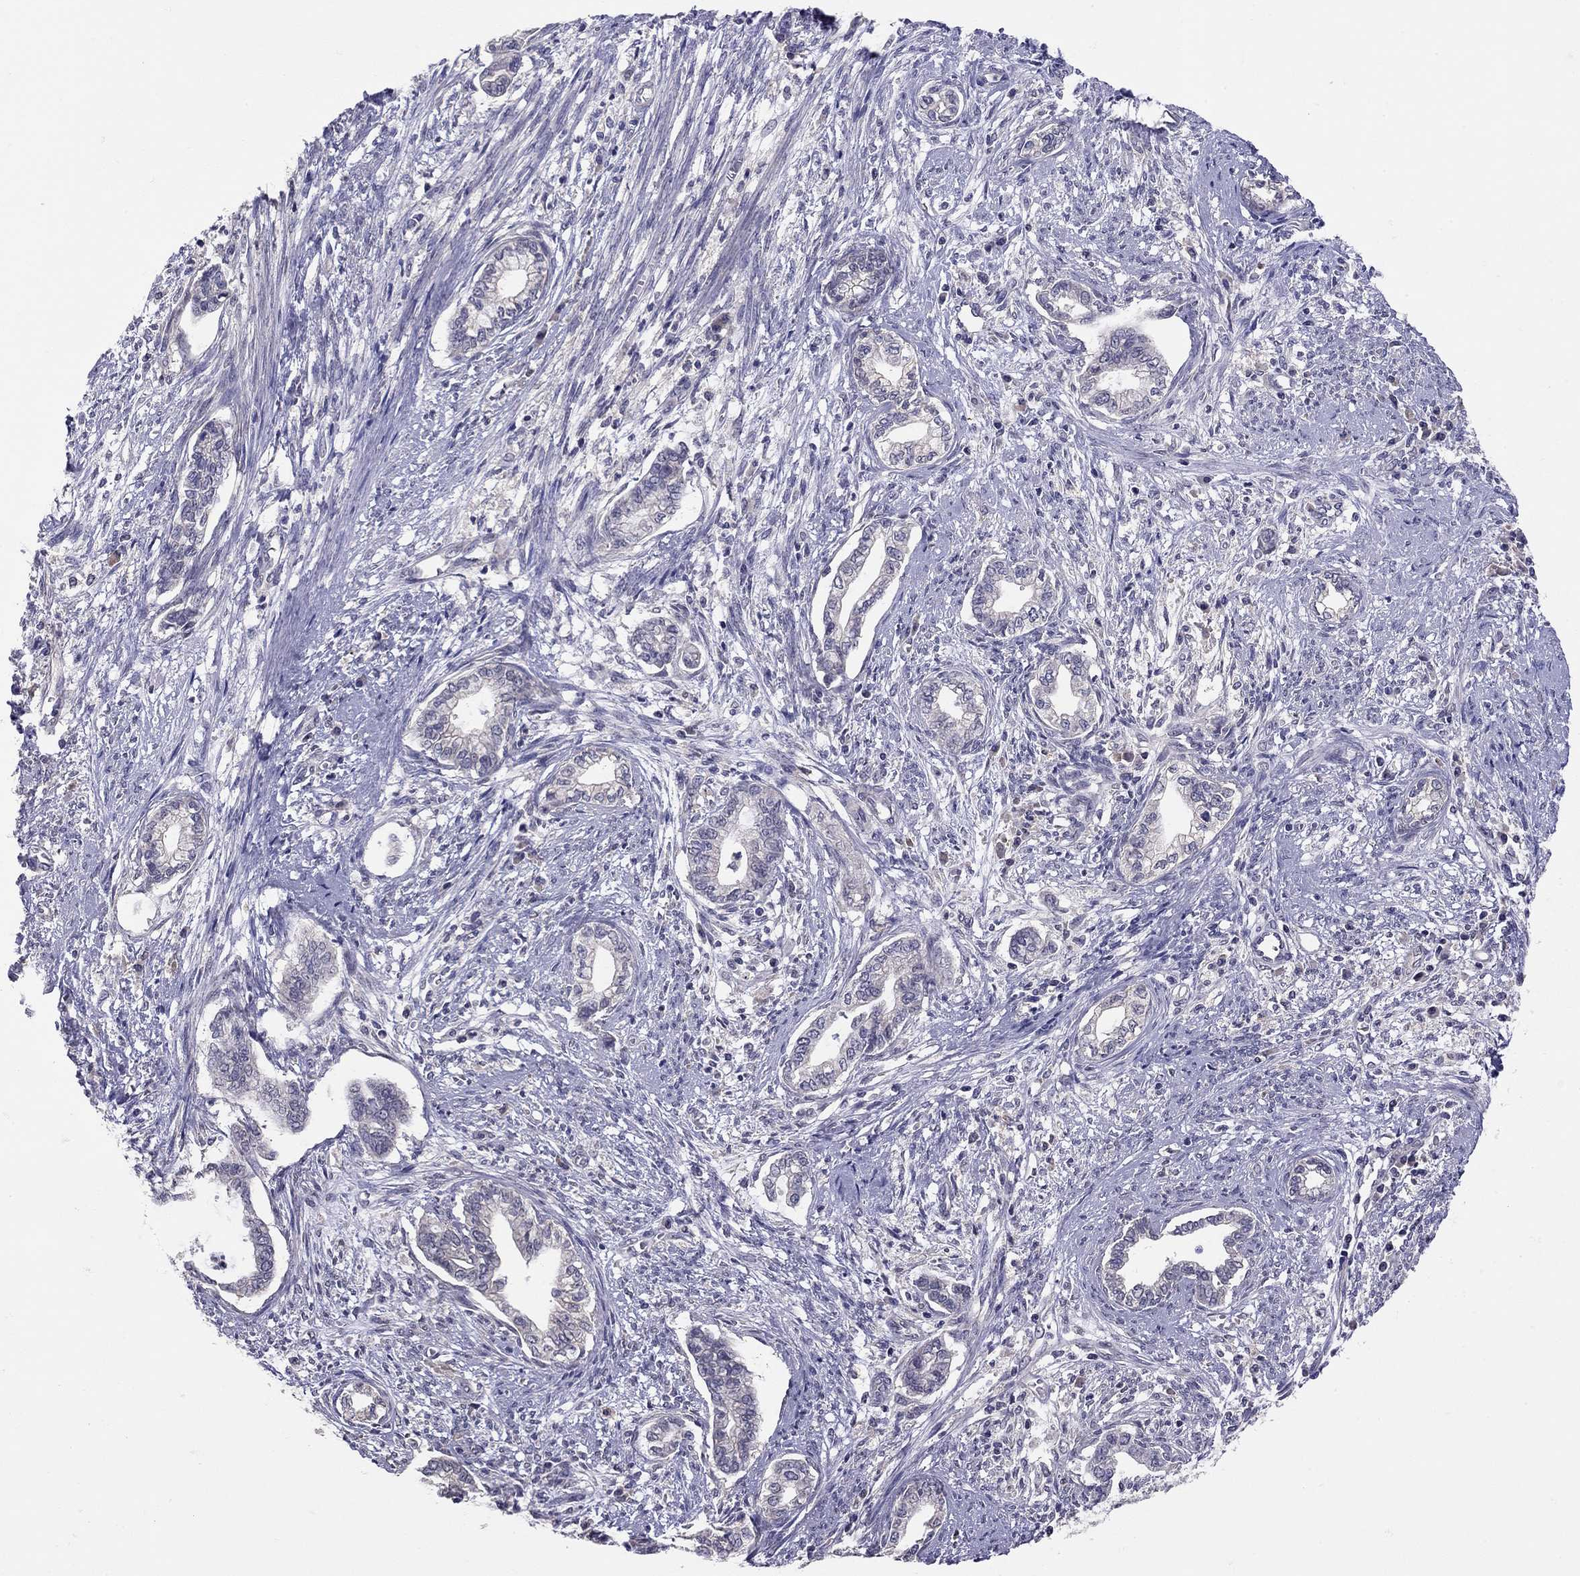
{"staining": {"intensity": "negative", "quantity": "none", "location": "none"}, "tissue": "cervical cancer", "cell_type": "Tumor cells", "image_type": "cancer", "snomed": [{"axis": "morphology", "description": "Adenocarcinoma, NOS"}, {"axis": "topography", "description": "Cervix"}], "caption": "Immunohistochemistry (IHC) of cervical cancer exhibits no expression in tumor cells.", "gene": "RTP5", "patient": {"sex": "female", "age": 62}}